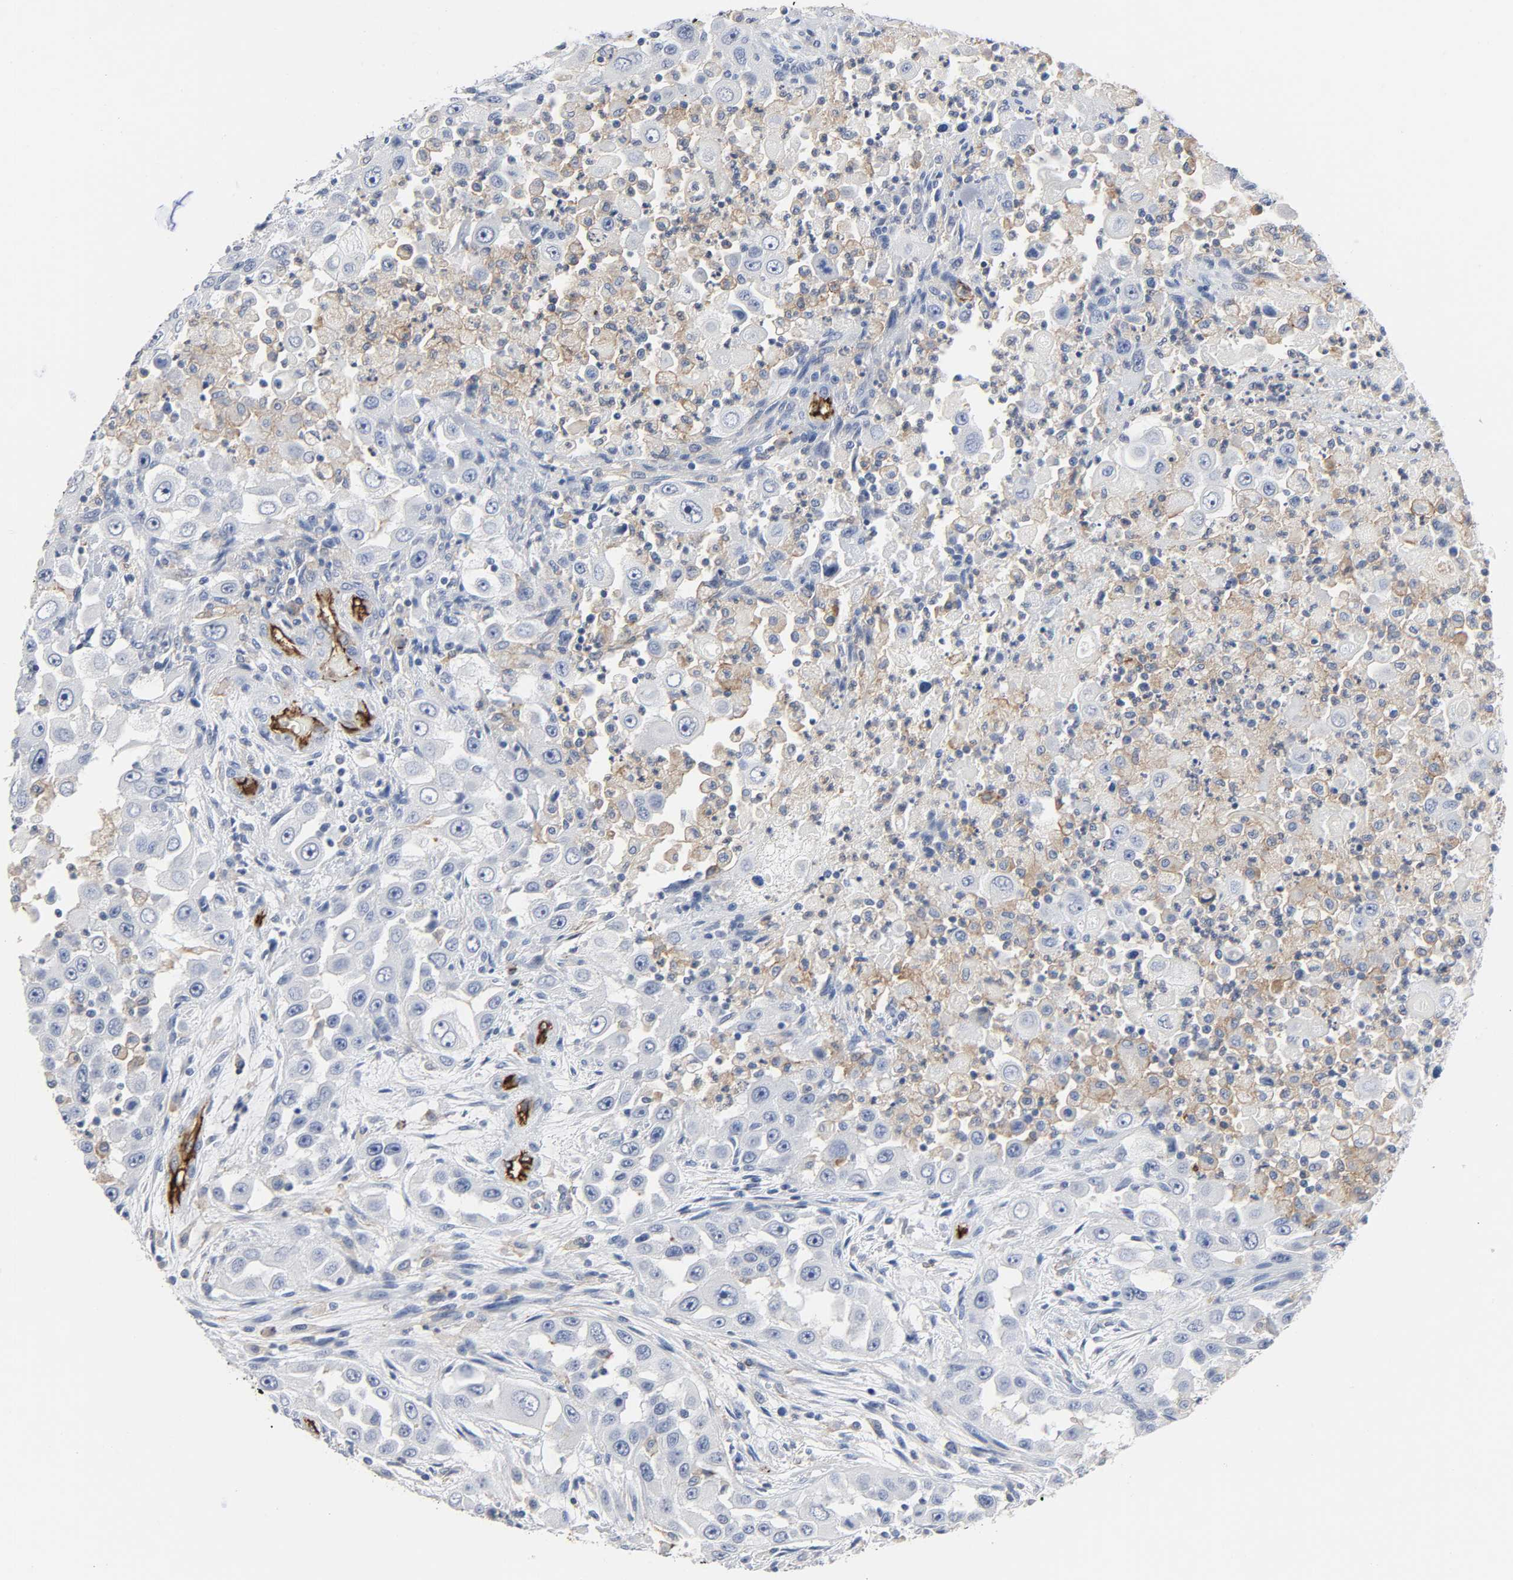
{"staining": {"intensity": "weak", "quantity": "<25%", "location": "cytoplasmic/membranous"}, "tissue": "head and neck cancer", "cell_type": "Tumor cells", "image_type": "cancer", "snomed": [{"axis": "morphology", "description": "Carcinoma, NOS"}, {"axis": "topography", "description": "Head-Neck"}], "caption": "Immunohistochemistry micrograph of neoplastic tissue: head and neck cancer stained with DAB (3,3'-diaminobenzidine) shows no significant protein expression in tumor cells.", "gene": "PECAM1", "patient": {"sex": "male", "age": 87}}